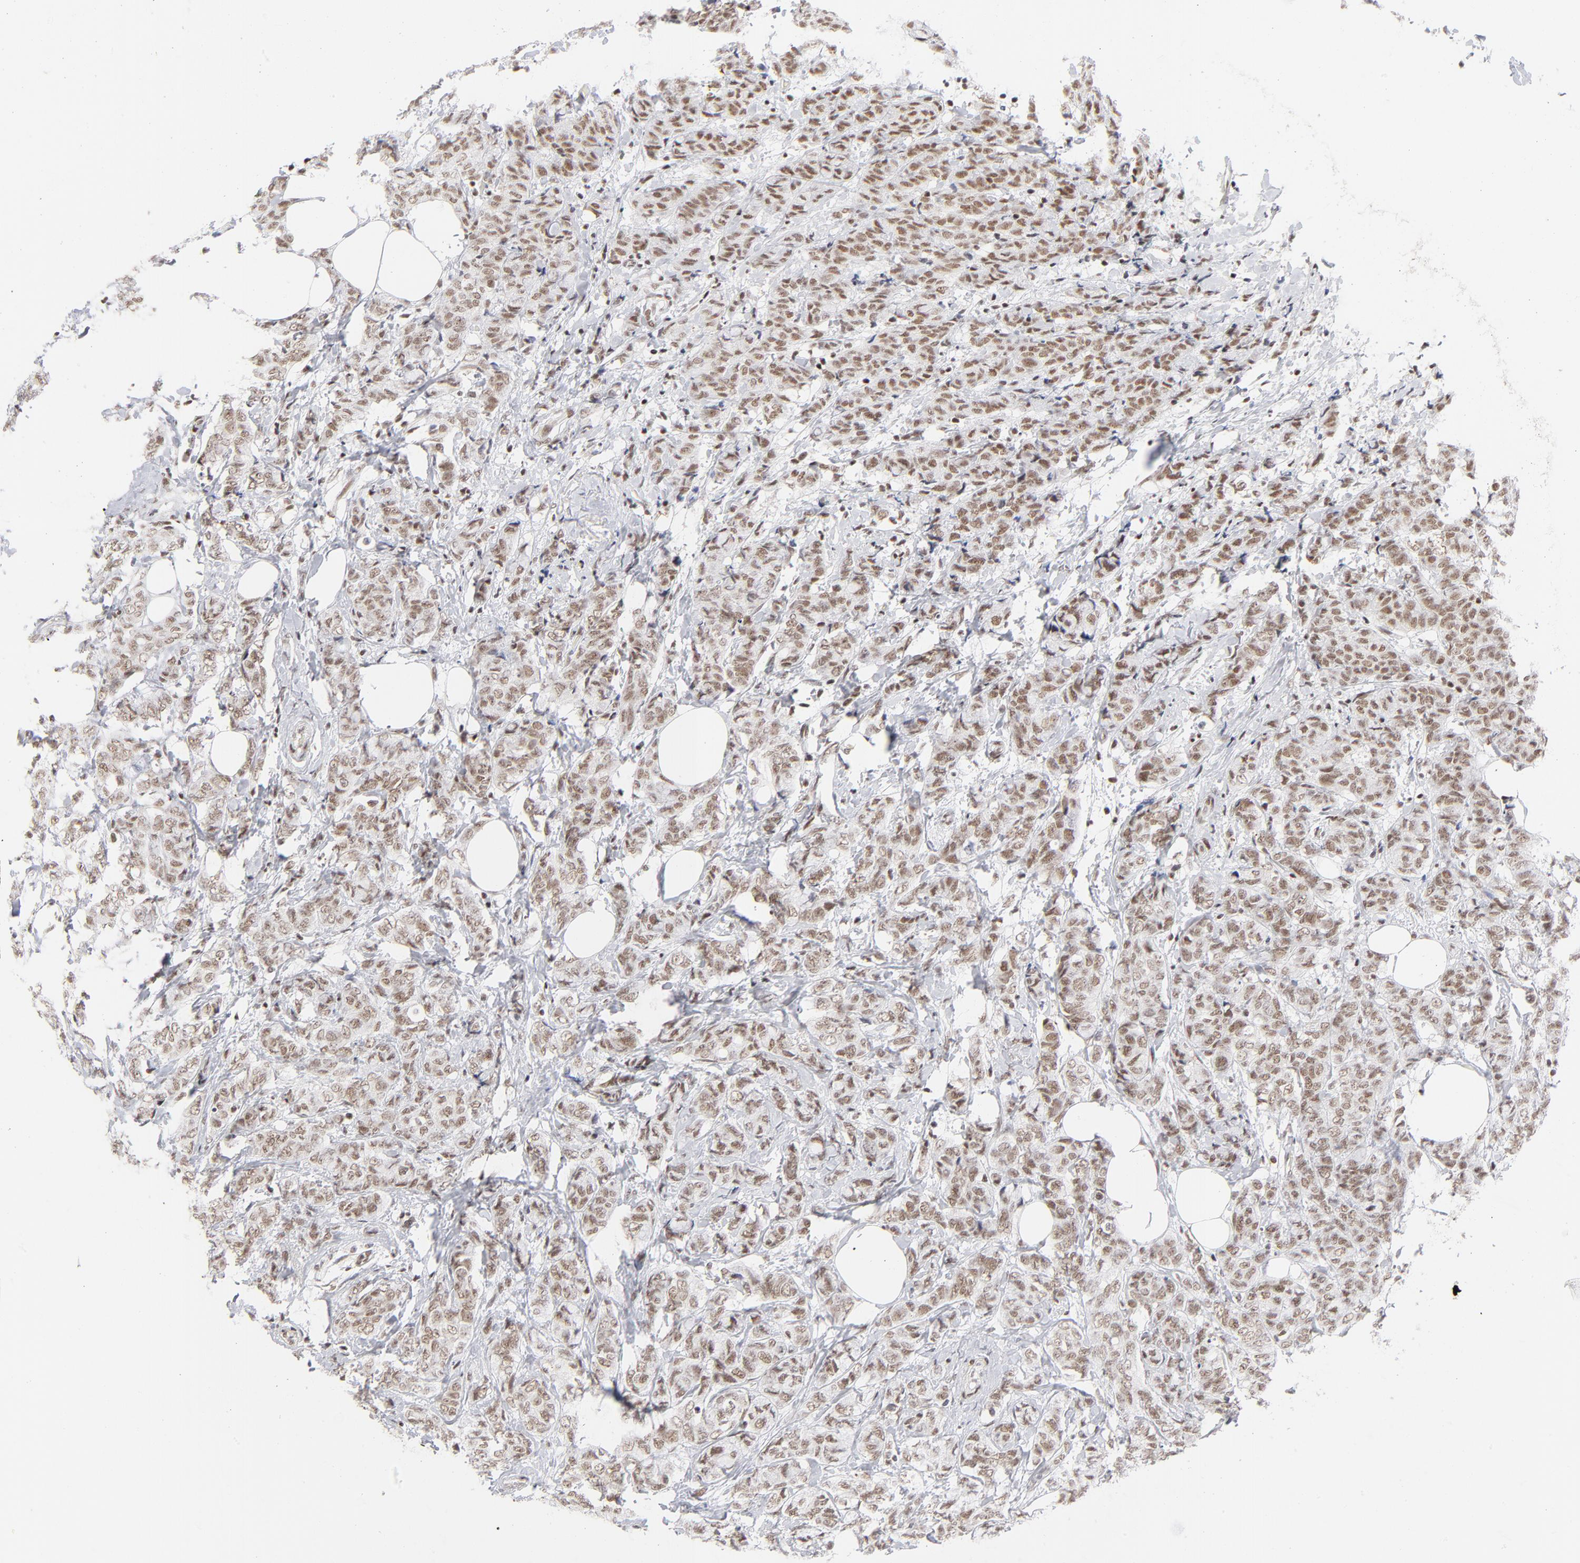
{"staining": {"intensity": "weak", "quantity": ">75%", "location": "nuclear"}, "tissue": "breast cancer", "cell_type": "Tumor cells", "image_type": "cancer", "snomed": [{"axis": "morphology", "description": "Lobular carcinoma"}, {"axis": "topography", "description": "Breast"}], "caption": "The histopathology image reveals staining of breast cancer, revealing weak nuclear protein staining (brown color) within tumor cells. (DAB = brown stain, brightfield microscopy at high magnification).", "gene": "ZNF143", "patient": {"sex": "female", "age": 60}}